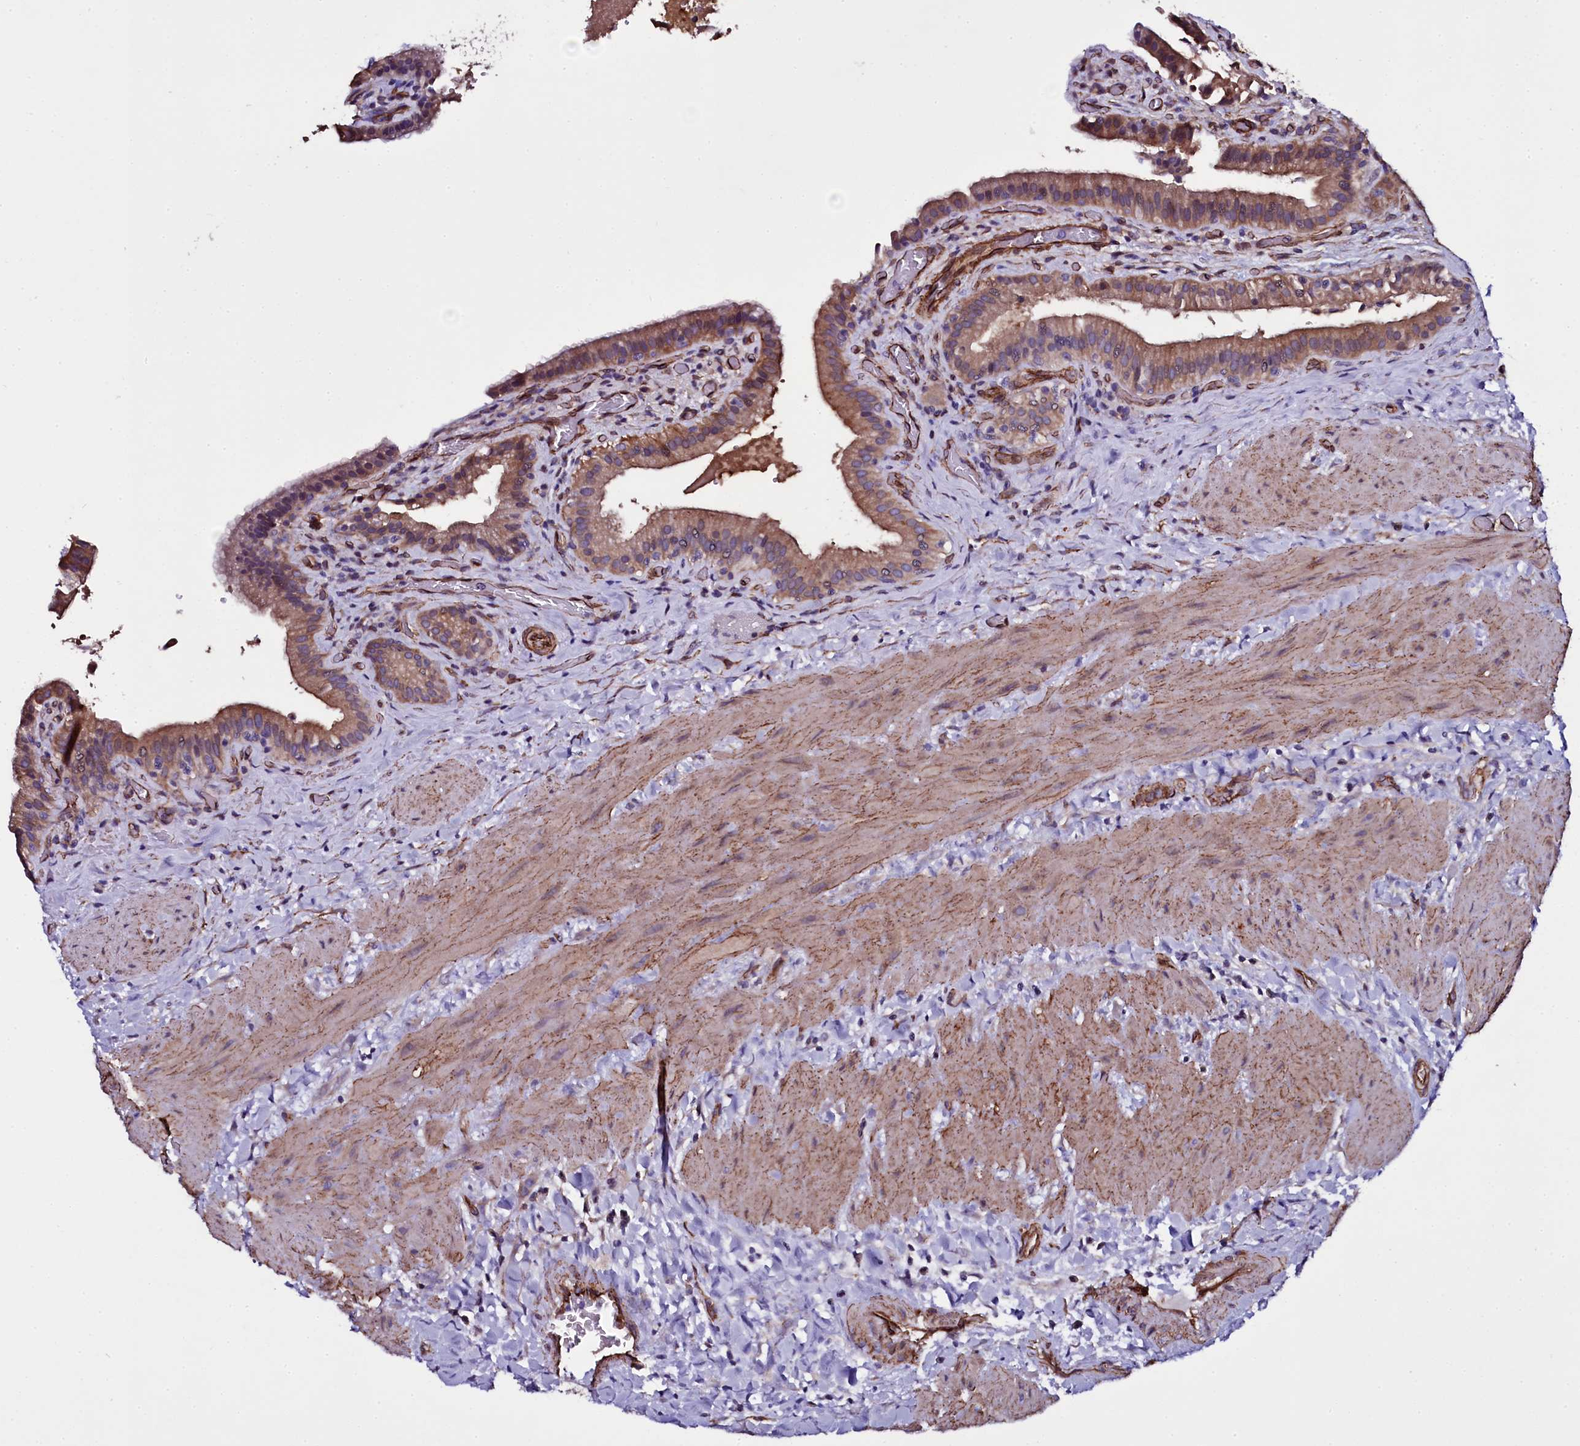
{"staining": {"intensity": "strong", "quantity": ">75%", "location": "cytoplasmic/membranous"}, "tissue": "gallbladder", "cell_type": "Glandular cells", "image_type": "normal", "snomed": [{"axis": "morphology", "description": "Normal tissue, NOS"}, {"axis": "topography", "description": "Gallbladder"}], "caption": "Immunohistochemistry histopathology image of benign gallbladder: gallbladder stained using immunohistochemistry reveals high levels of strong protein expression localized specifically in the cytoplasmic/membranous of glandular cells, appearing as a cytoplasmic/membranous brown color.", "gene": "MEX3C", "patient": {"sex": "male", "age": 24}}